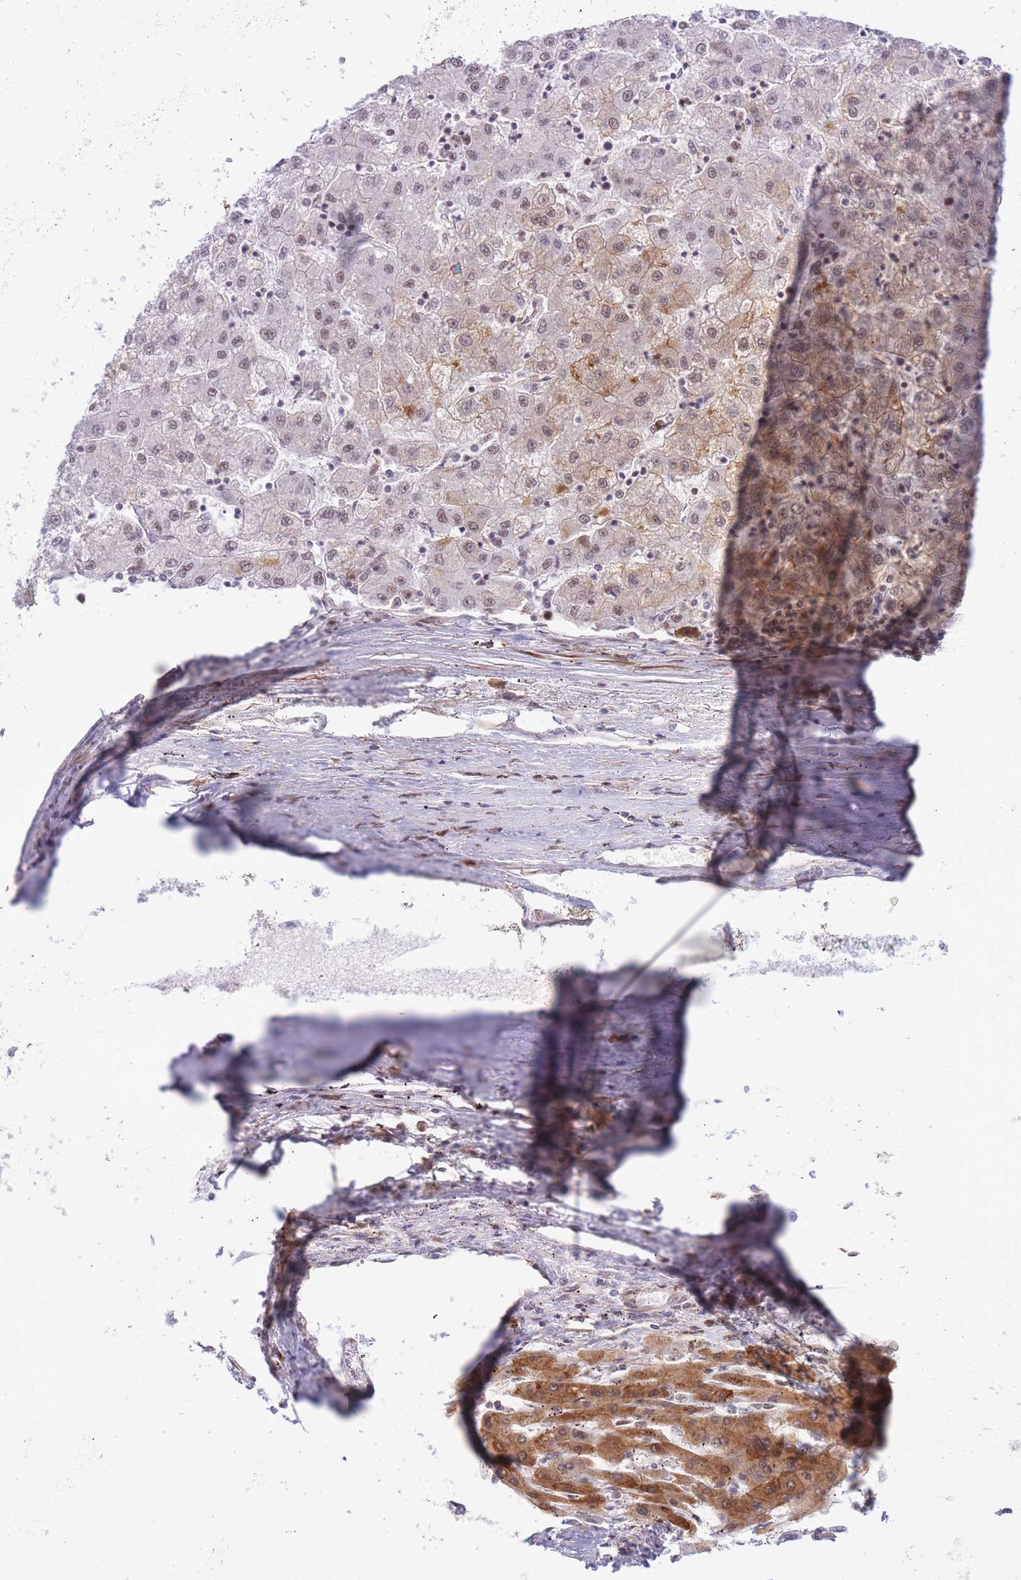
{"staining": {"intensity": "weak", "quantity": "25%-75%", "location": "cytoplasmic/membranous,nuclear"}, "tissue": "liver cancer", "cell_type": "Tumor cells", "image_type": "cancer", "snomed": [{"axis": "morphology", "description": "Carcinoma, Hepatocellular, NOS"}, {"axis": "topography", "description": "Liver"}], "caption": "Immunohistochemical staining of liver hepatocellular carcinoma reveals low levels of weak cytoplasmic/membranous and nuclear protein positivity in approximately 25%-75% of tumor cells. Immunohistochemistry stains the protein in brown and the nuclei are stained blue.", "gene": "CYP2B6", "patient": {"sex": "male", "age": 72}}